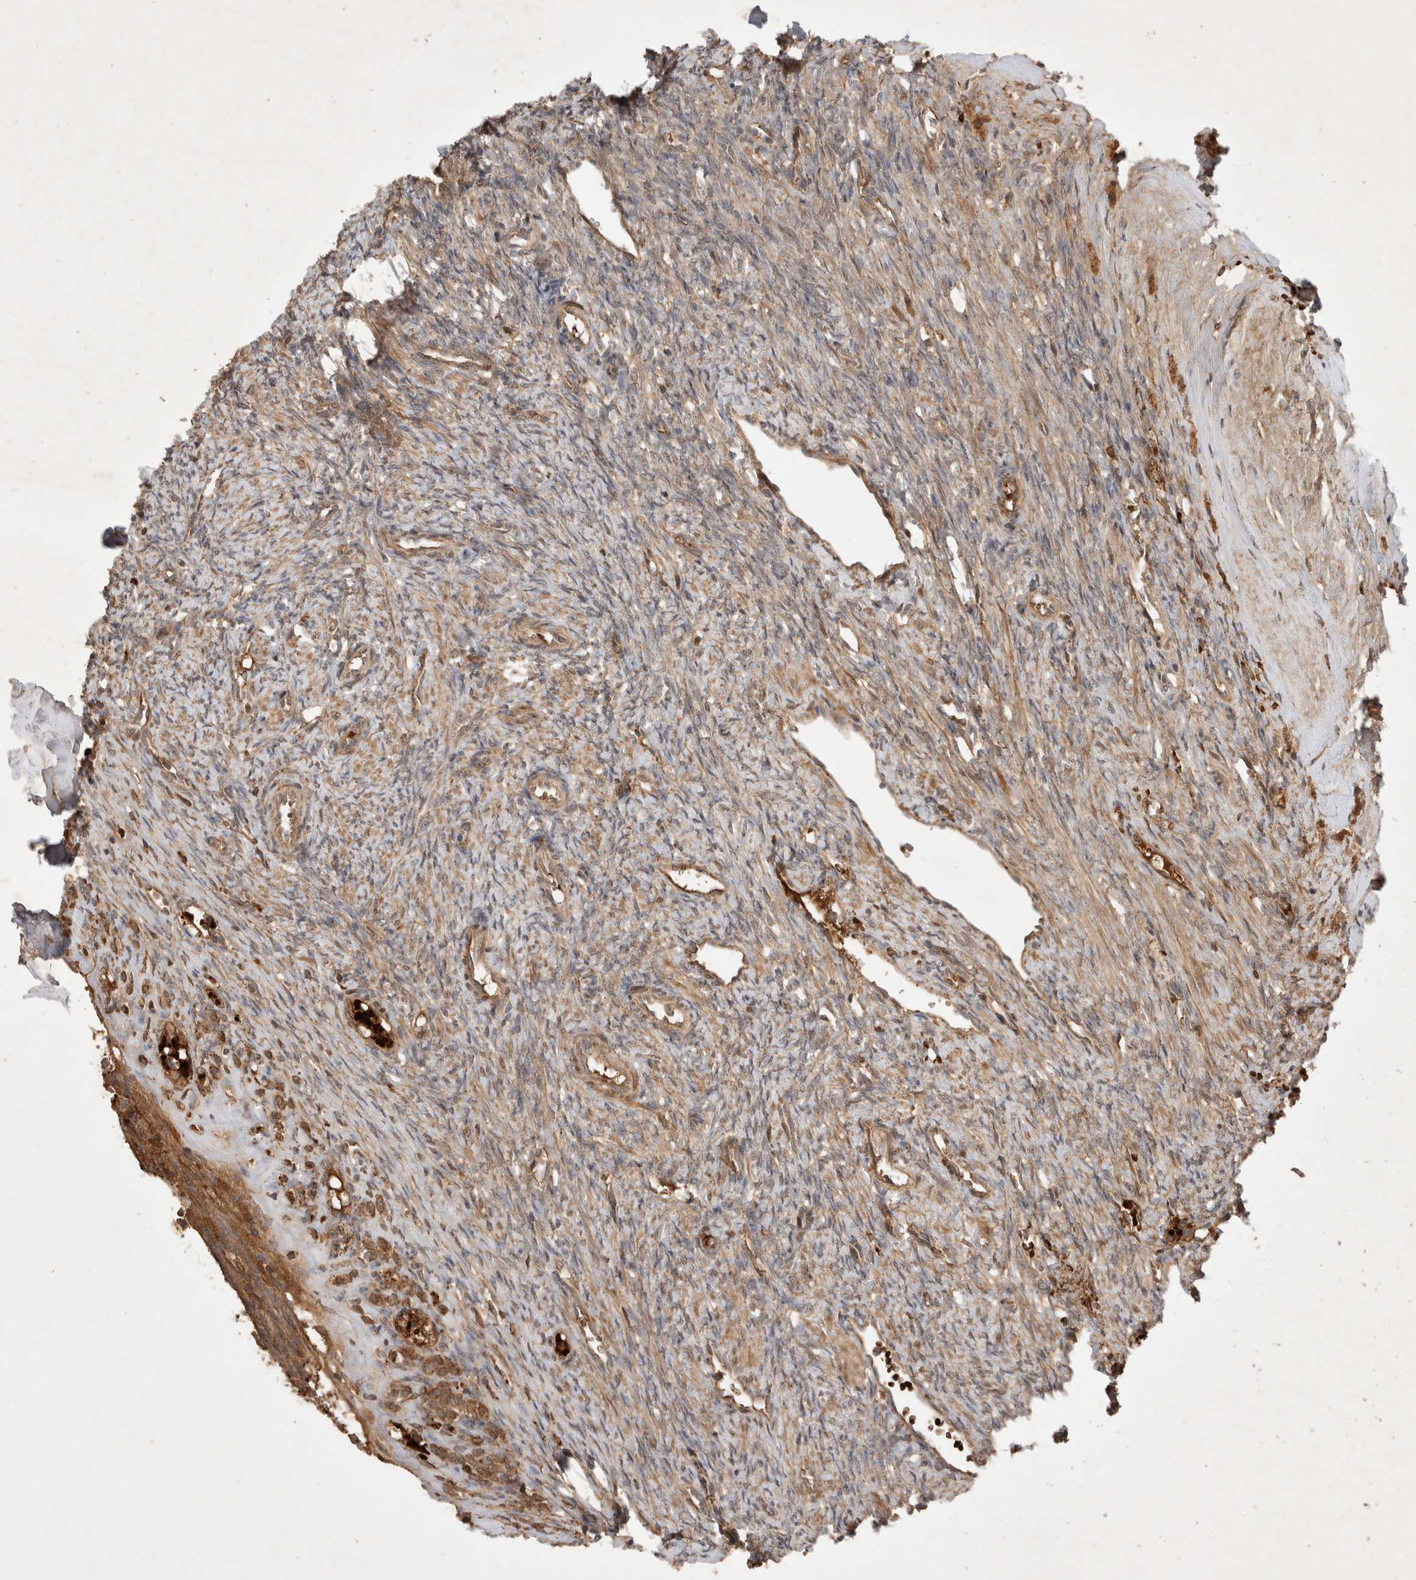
{"staining": {"intensity": "moderate", "quantity": ">75%", "location": "cytoplasmic/membranous,nuclear"}, "tissue": "ovary", "cell_type": "Follicle cells", "image_type": "normal", "snomed": [{"axis": "morphology", "description": "Normal tissue, NOS"}, {"axis": "topography", "description": "Ovary"}], "caption": "Benign ovary reveals moderate cytoplasmic/membranous,nuclear positivity in approximately >75% of follicle cells, visualized by immunohistochemistry. (DAB = brown stain, brightfield microscopy at high magnification).", "gene": "FAM221A", "patient": {"sex": "female", "age": 41}}